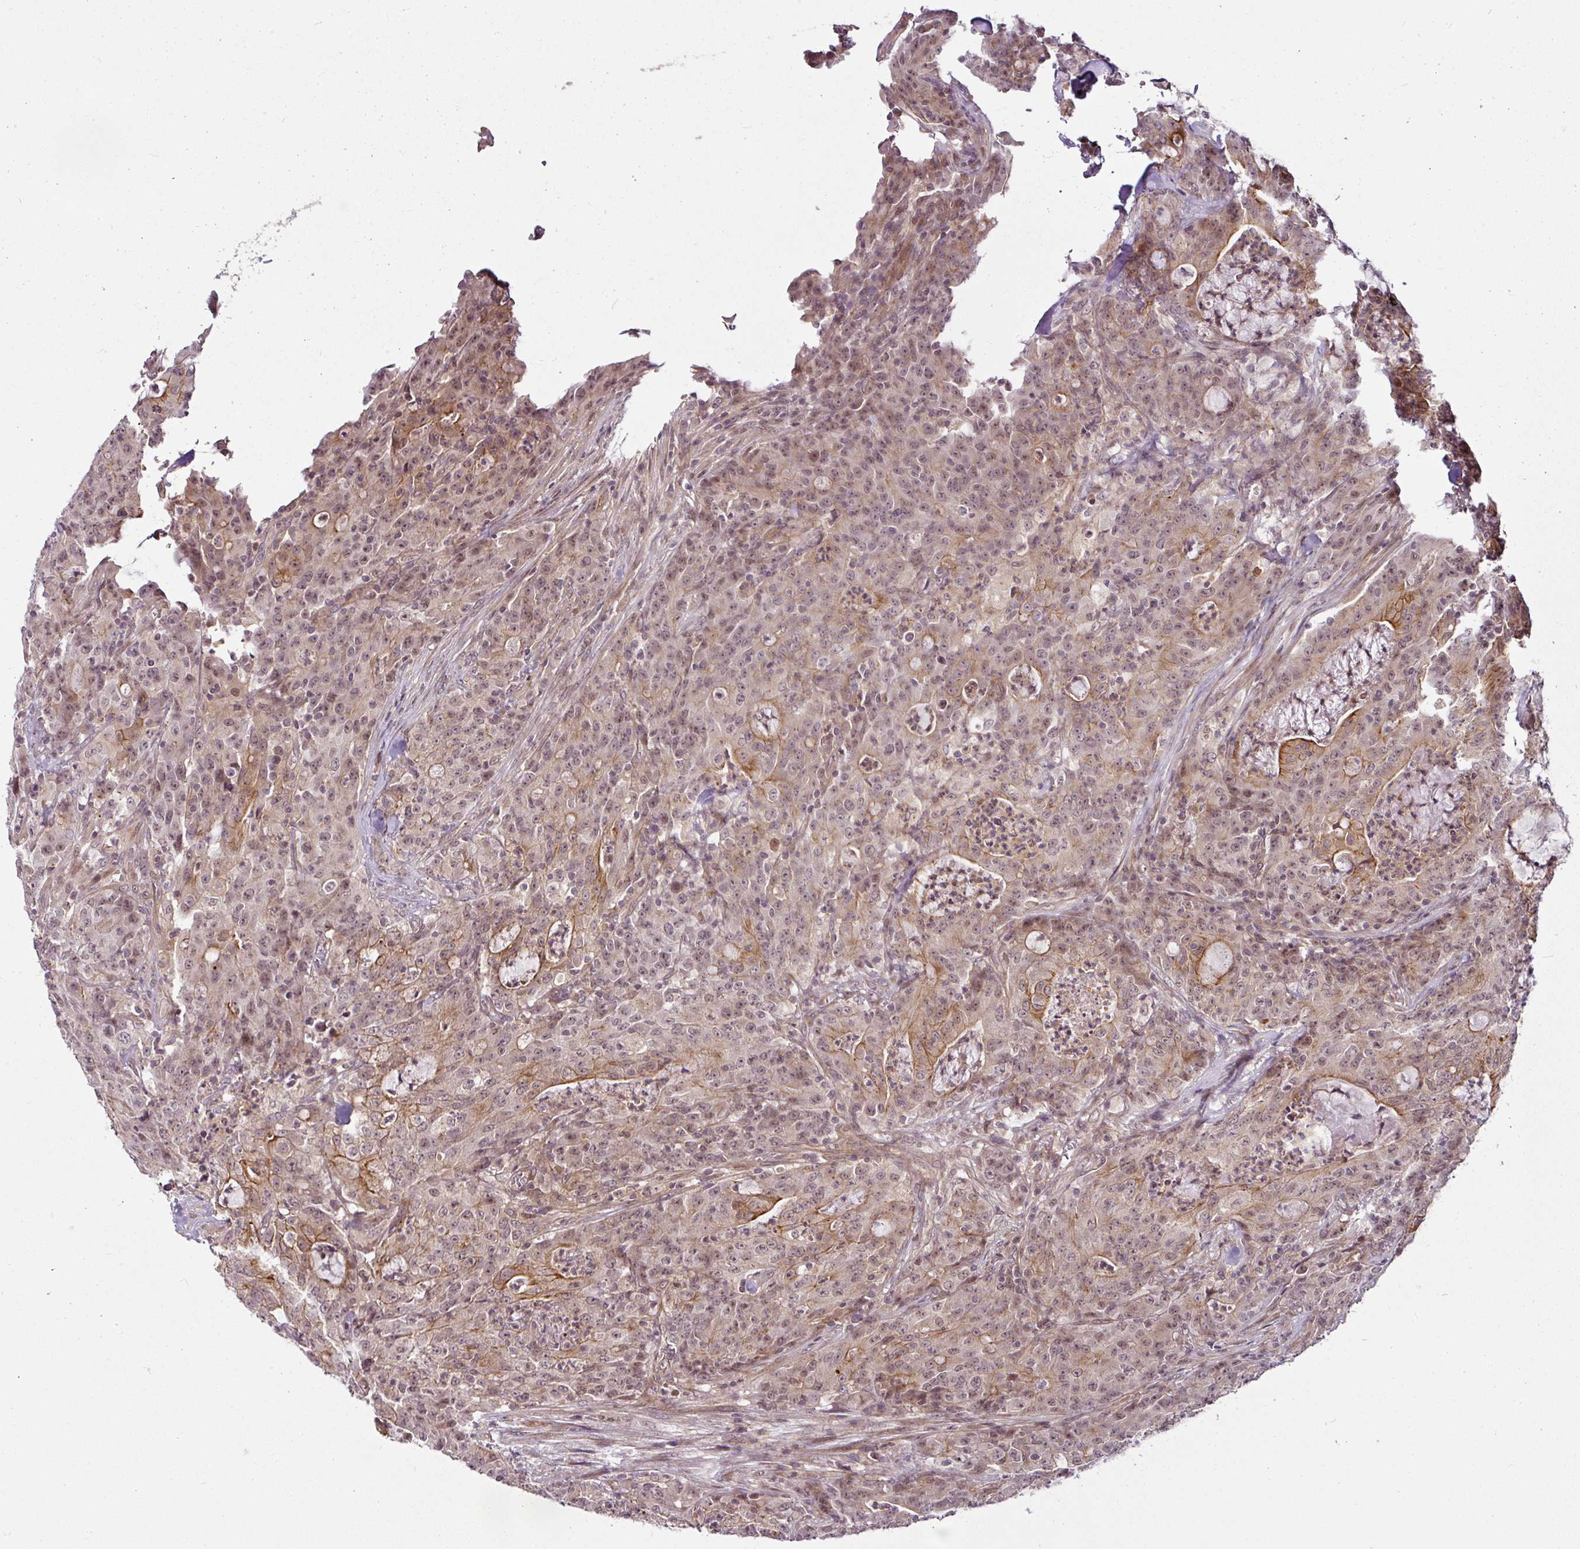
{"staining": {"intensity": "moderate", "quantity": ">75%", "location": "cytoplasmic/membranous"}, "tissue": "colorectal cancer", "cell_type": "Tumor cells", "image_type": "cancer", "snomed": [{"axis": "morphology", "description": "Adenocarcinoma, NOS"}, {"axis": "topography", "description": "Colon"}], "caption": "Brown immunohistochemical staining in human adenocarcinoma (colorectal) reveals moderate cytoplasmic/membranous expression in about >75% of tumor cells. (brown staining indicates protein expression, while blue staining denotes nuclei).", "gene": "DCAF13", "patient": {"sex": "male", "age": 83}}